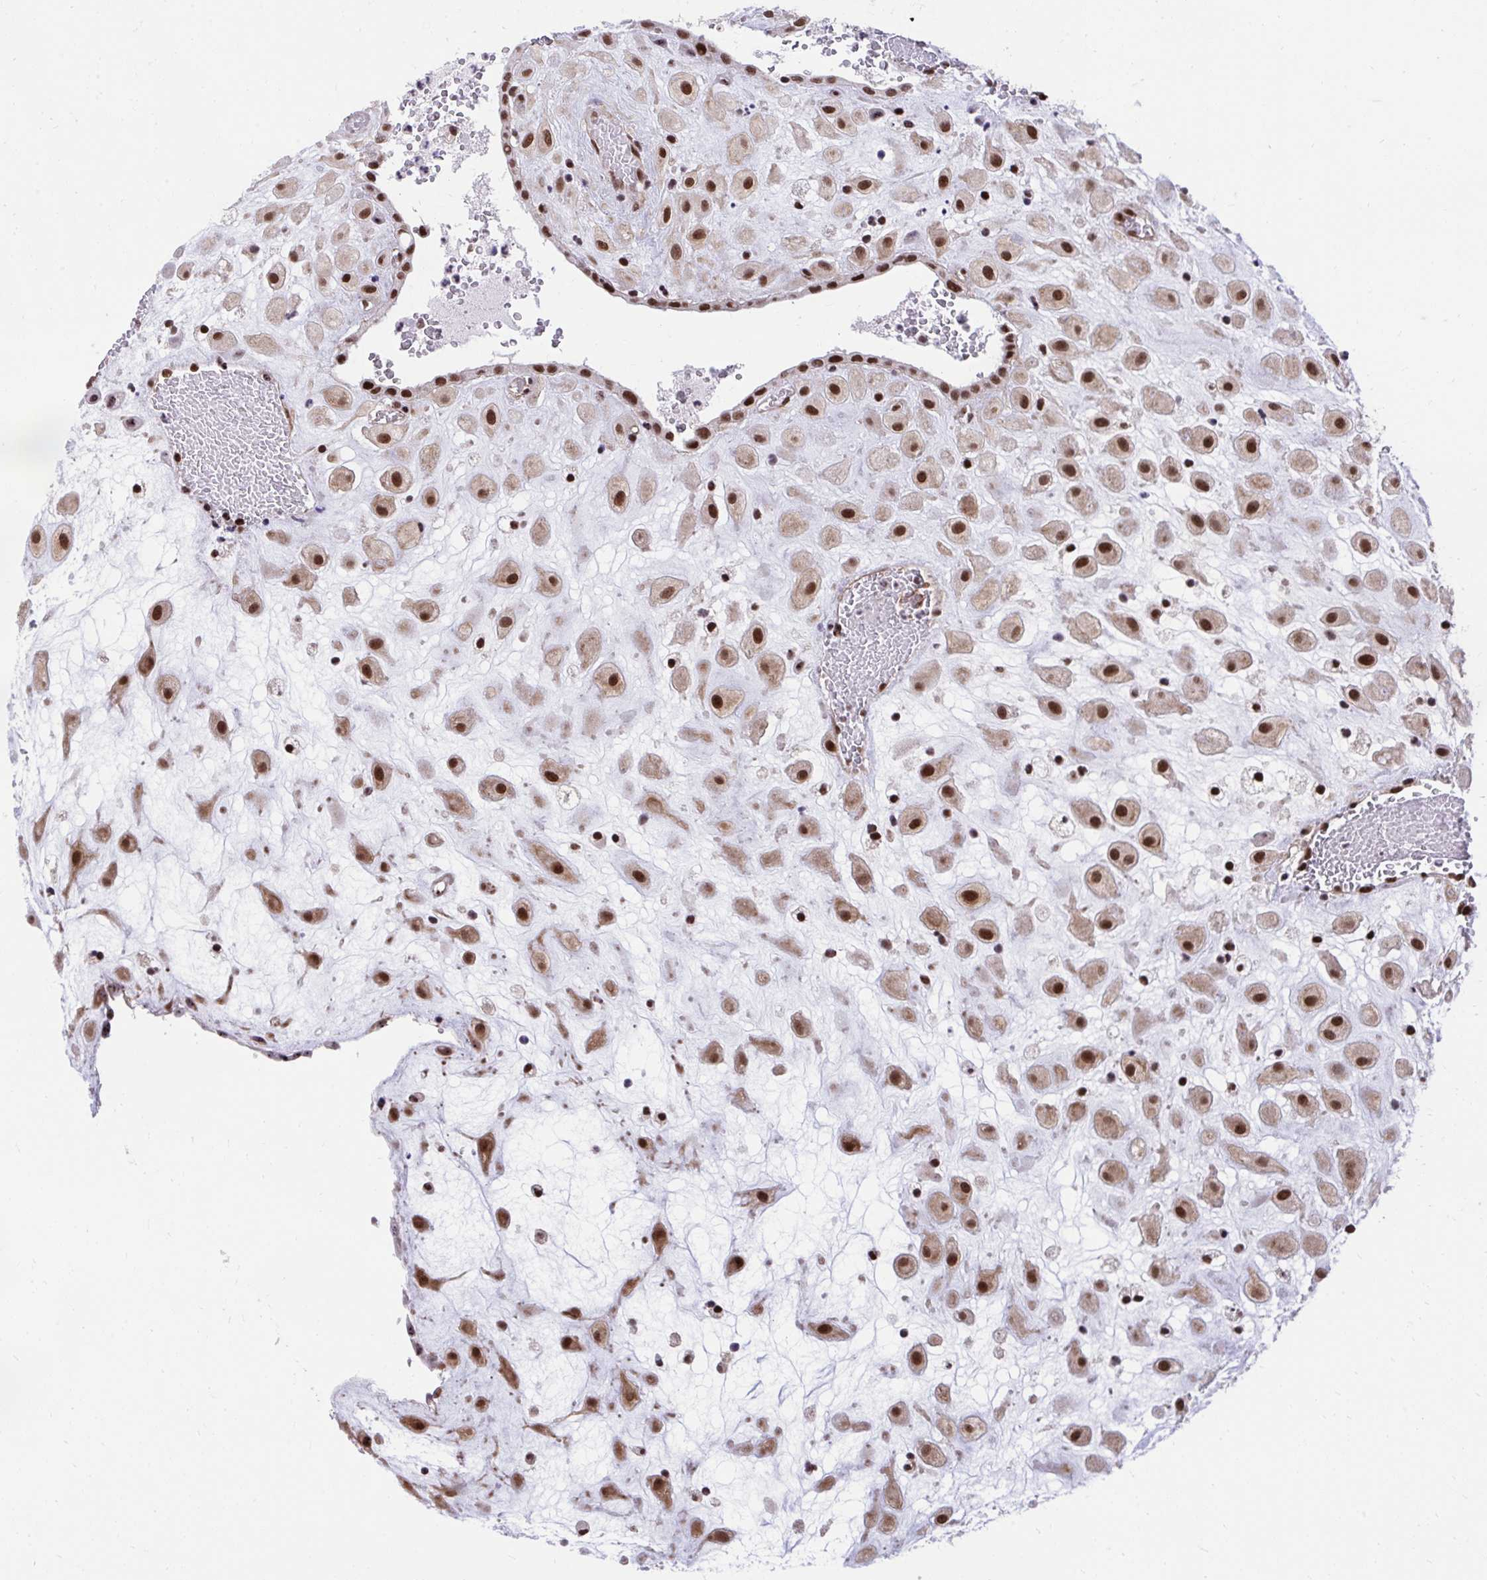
{"staining": {"intensity": "strong", "quantity": ">75%", "location": "cytoplasmic/membranous,nuclear"}, "tissue": "placenta", "cell_type": "Decidual cells", "image_type": "normal", "snomed": [{"axis": "morphology", "description": "Normal tissue, NOS"}, {"axis": "topography", "description": "Placenta"}], "caption": "Placenta stained with DAB (3,3'-diaminobenzidine) IHC demonstrates high levels of strong cytoplasmic/membranous,nuclear staining in about >75% of decidual cells.", "gene": "HOXA4", "patient": {"sex": "female", "age": 24}}